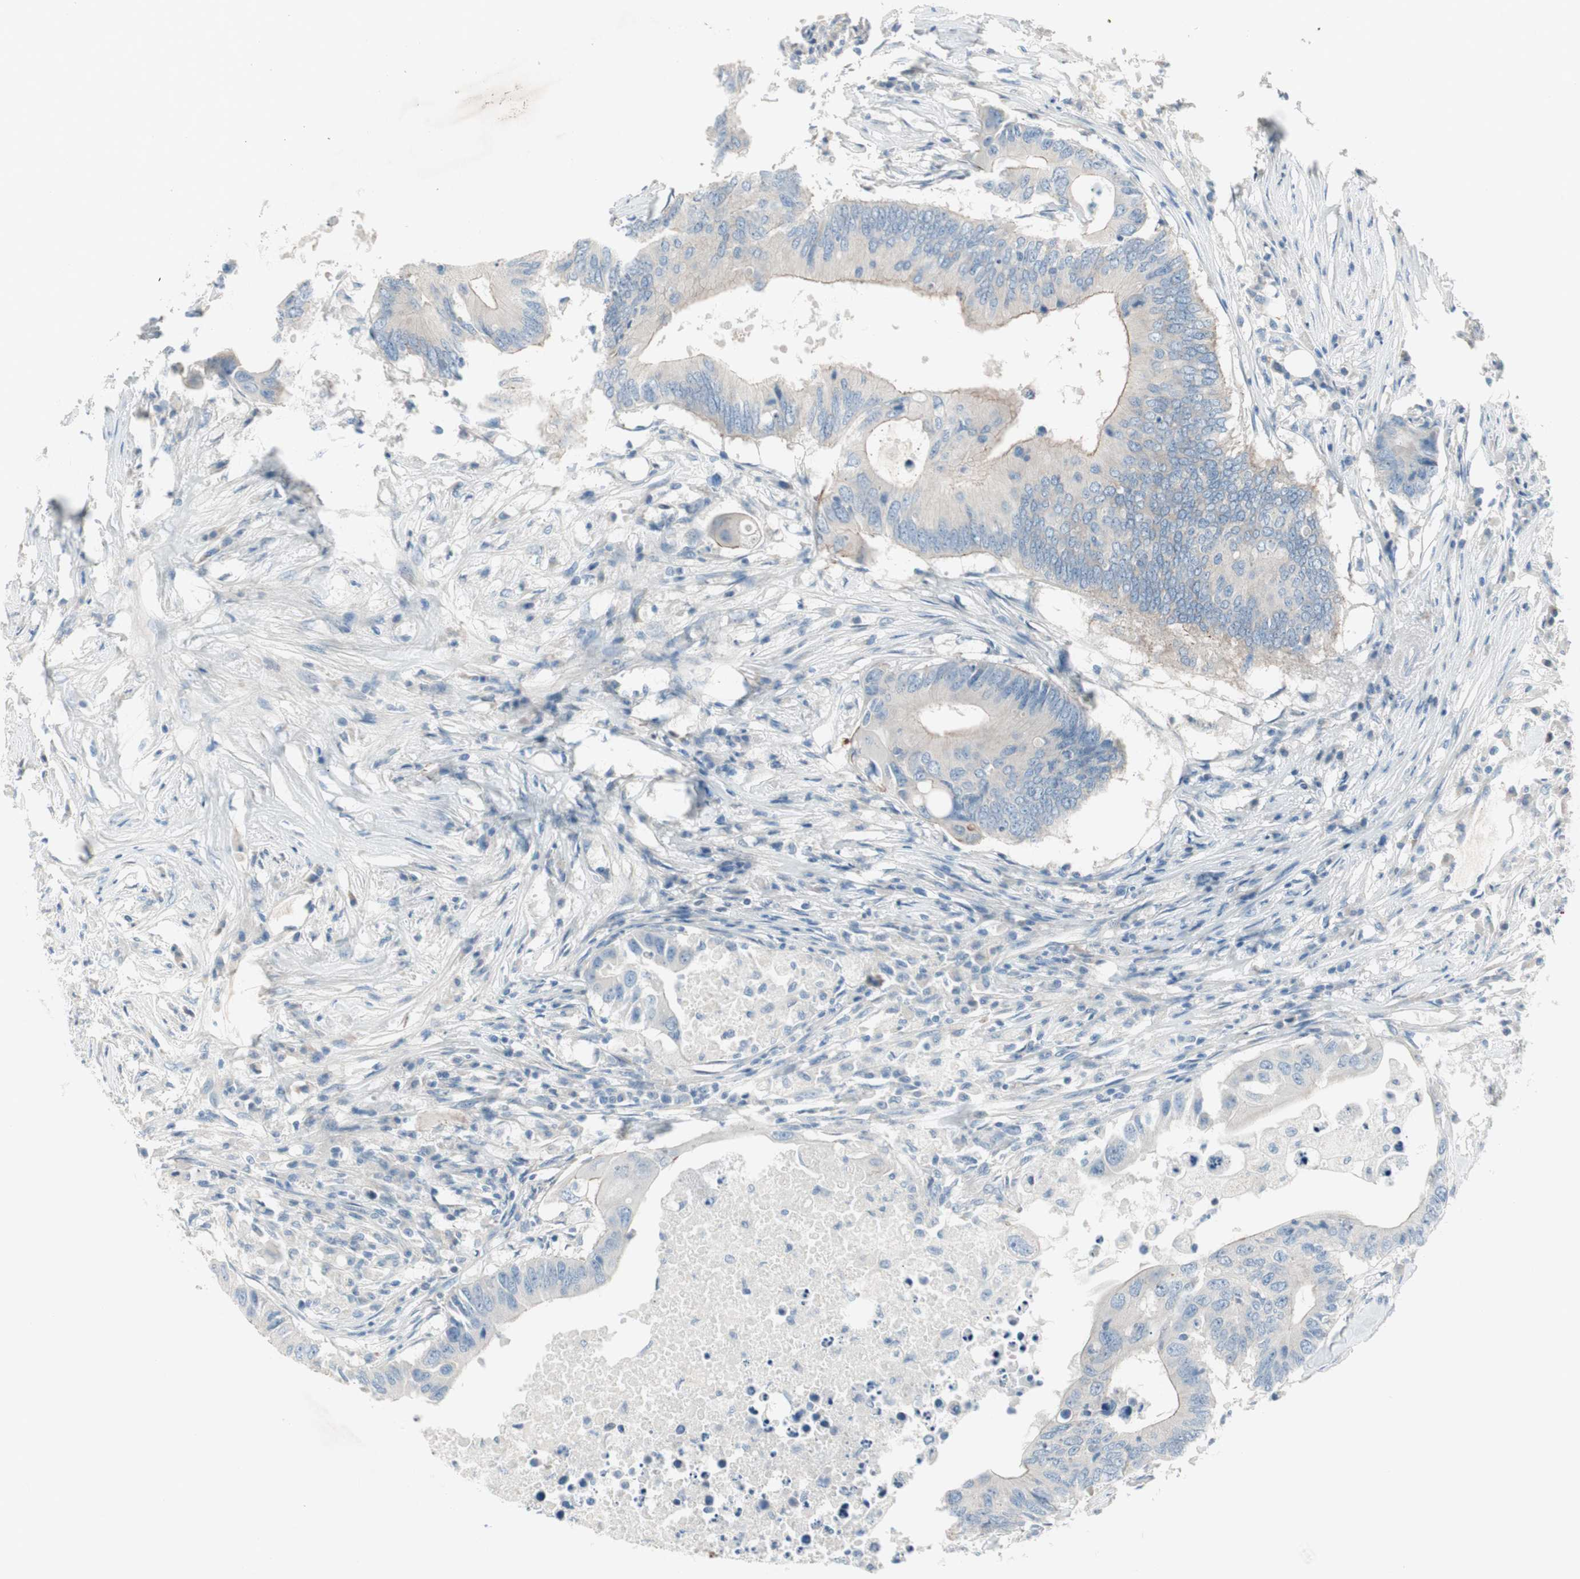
{"staining": {"intensity": "weak", "quantity": "25%-75%", "location": "cytoplasmic/membranous"}, "tissue": "colorectal cancer", "cell_type": "Tumor cells", "image_type": "cancer", "snomed": [{"axis": "morphology", "description": "Adenocarcinoma, NOS"}, {"axis": "topography", "description": "Colon"}], "caption": "Protein staining by immunohistochemistry shows weak cytoplasmic/membranous expression in about 25%-75% of tumor cells in colorectal cancer (adenocarcinoma). (brown staining indicates protein expression, while blue staining denotes nuclei).", "gene": "PRRG4", "patient": {"sex": "male", "age": 71}}